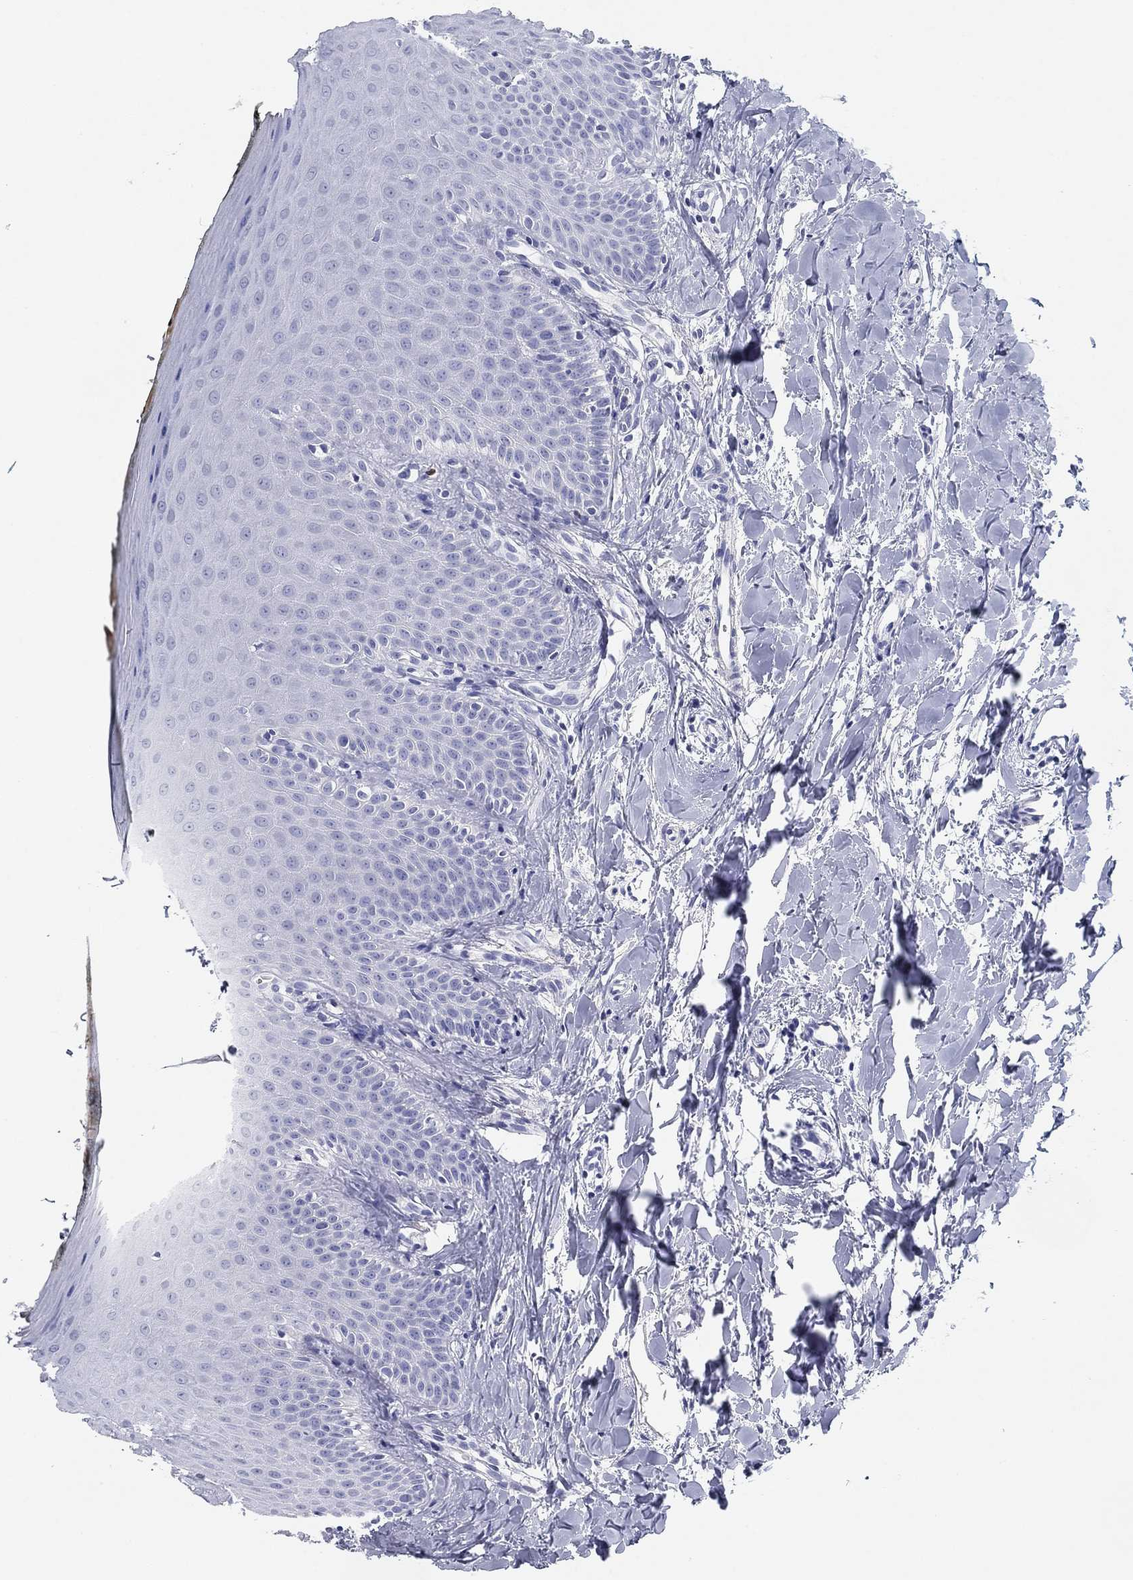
{"staining": {"intensity": "negative", "quantity": "none", "location": "none"}, "tissue": "oral mucosa", "cell_type": "Squamous epithelial cells", "image_type": "normal", "snomed": [{"axis": "morphology", "description": "Normal tissue, NOS"}, {"axis": "topography", "description": "Oral tissue"}], "caption": "DAB (3,3'-diaminobenzidine) immunohistochemical staining of benign oral mucosa displays no significant expression in squamous epithelial cells.", "gene": "CD79B", "patient": {"sex": "female", "age": 43}}